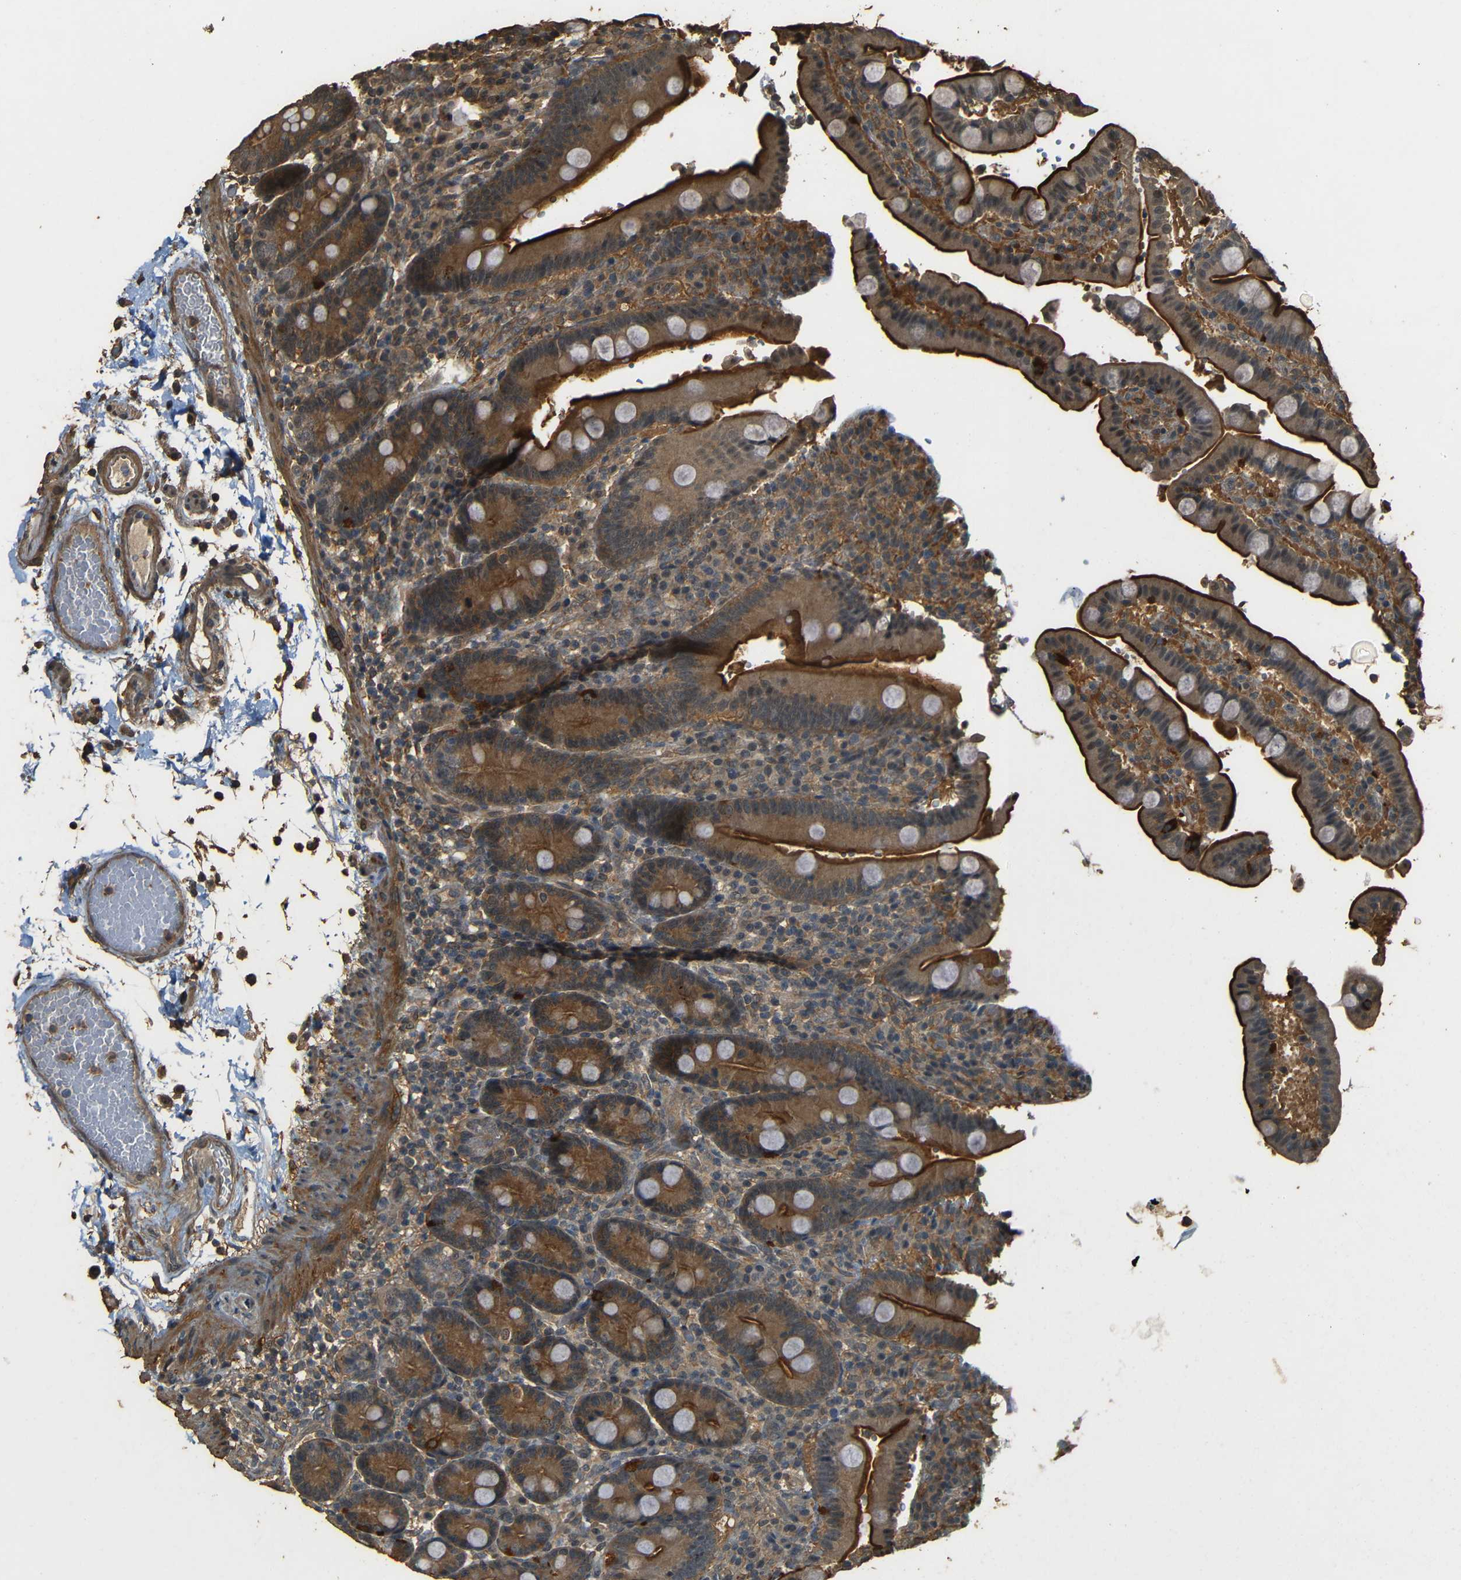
{"staining": {"intensity": "strong", "quantity": ">75%", "location": "cytoplasmic/membranous"}, "tissue": "duodenum", "cell_type": "Glandular cells", "image_type": "normal", "snomed": [{"axis": "morphology", "description": "Normal tissue, NOS"}, {"axis": "topography", "description": "Small intestine, NOS"}], "caption": "A high-resolution micrograph shows IHC staining of unremarkable duodenum, which exhibits strong cytoplasmic/membranous positivity in about >75% of glandular cells. (DAB = brown stain, brightfield microscopy at high magnification).", "gene": "PDE5A", "patient": {"sex": "female", "age": 71}}